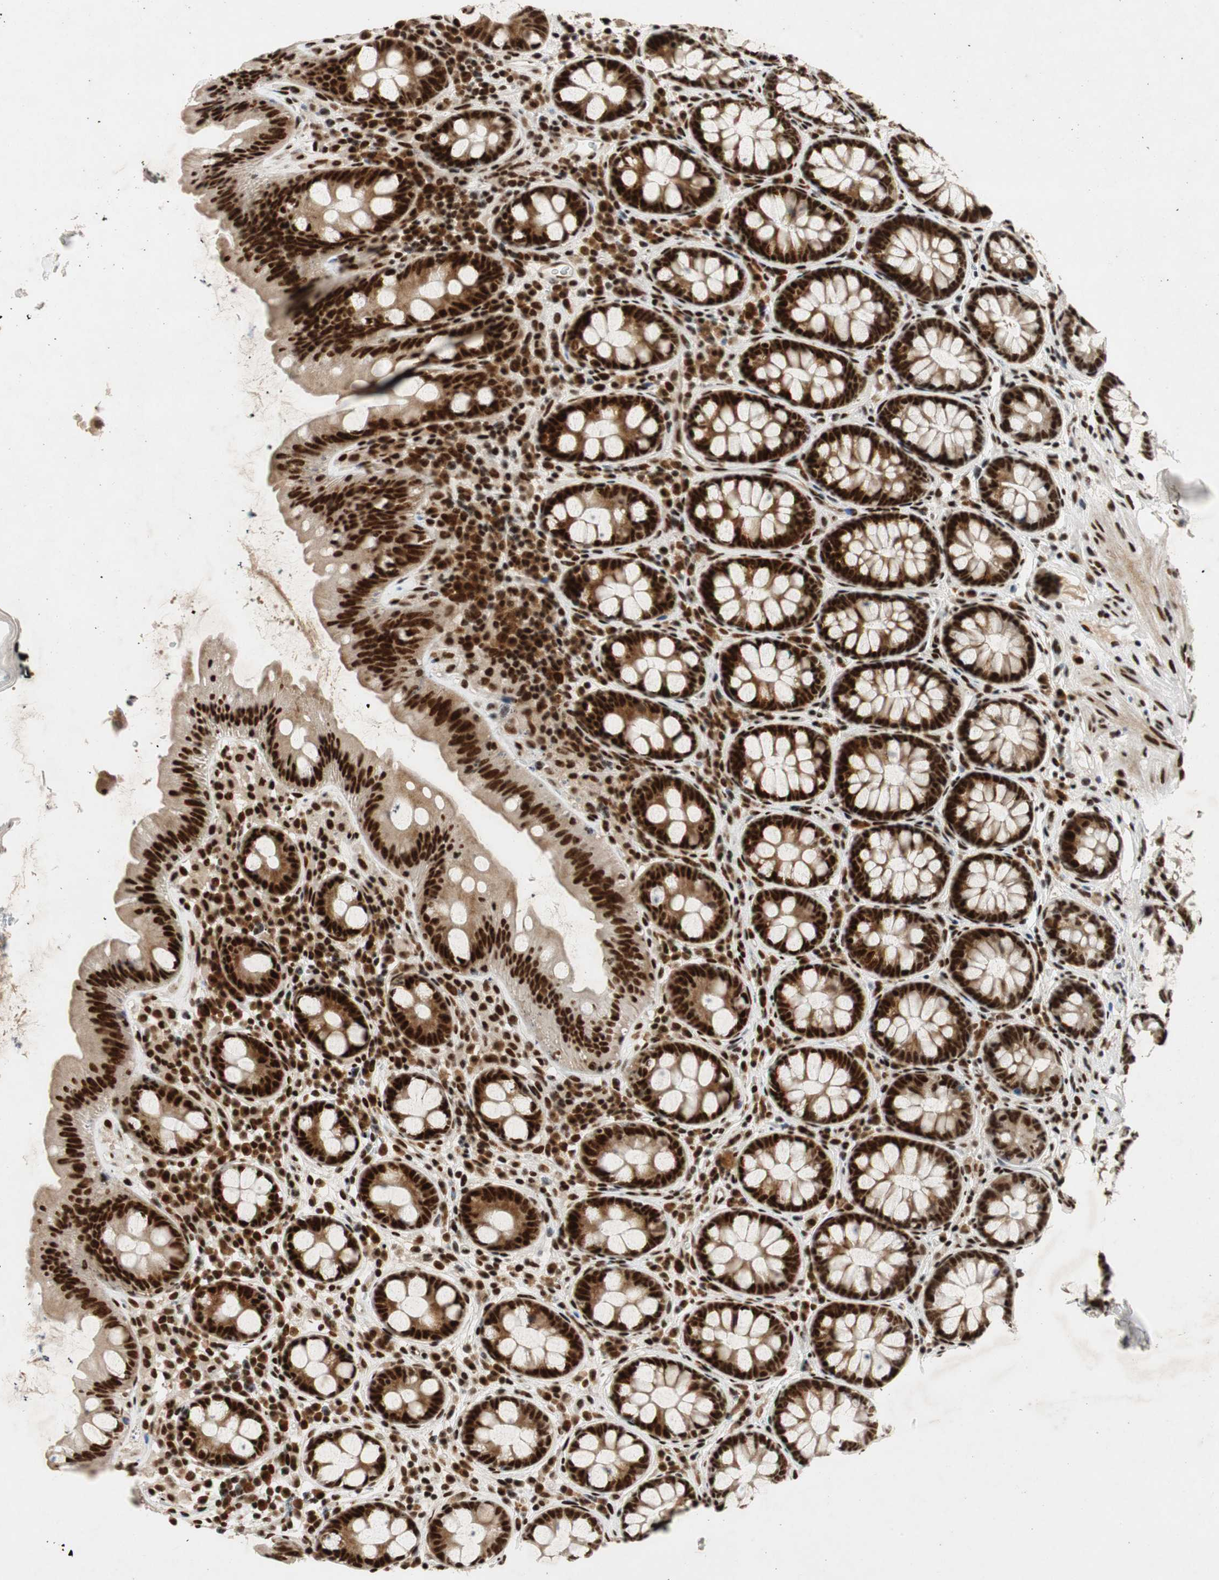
{"staining": {"intensity": "strong", "quantity": ">75%", "location": "nuclear"}, "tissue": "colon", "cell_type": "Endothelial cells", "image_type": "normal", "snomed": [{"axis": "morphology", "description": "Normal tissue, NOS"}, {"axis": "topography", "description": "Colon"}], "caption": "About >75% of endothelial cells in unremarkable human colon reveal strong nuclear protein expression as visualized by brown immunohistochemical staining.", "gene": "NCBP3", "patient": {"sex": "female", "age": 80}}